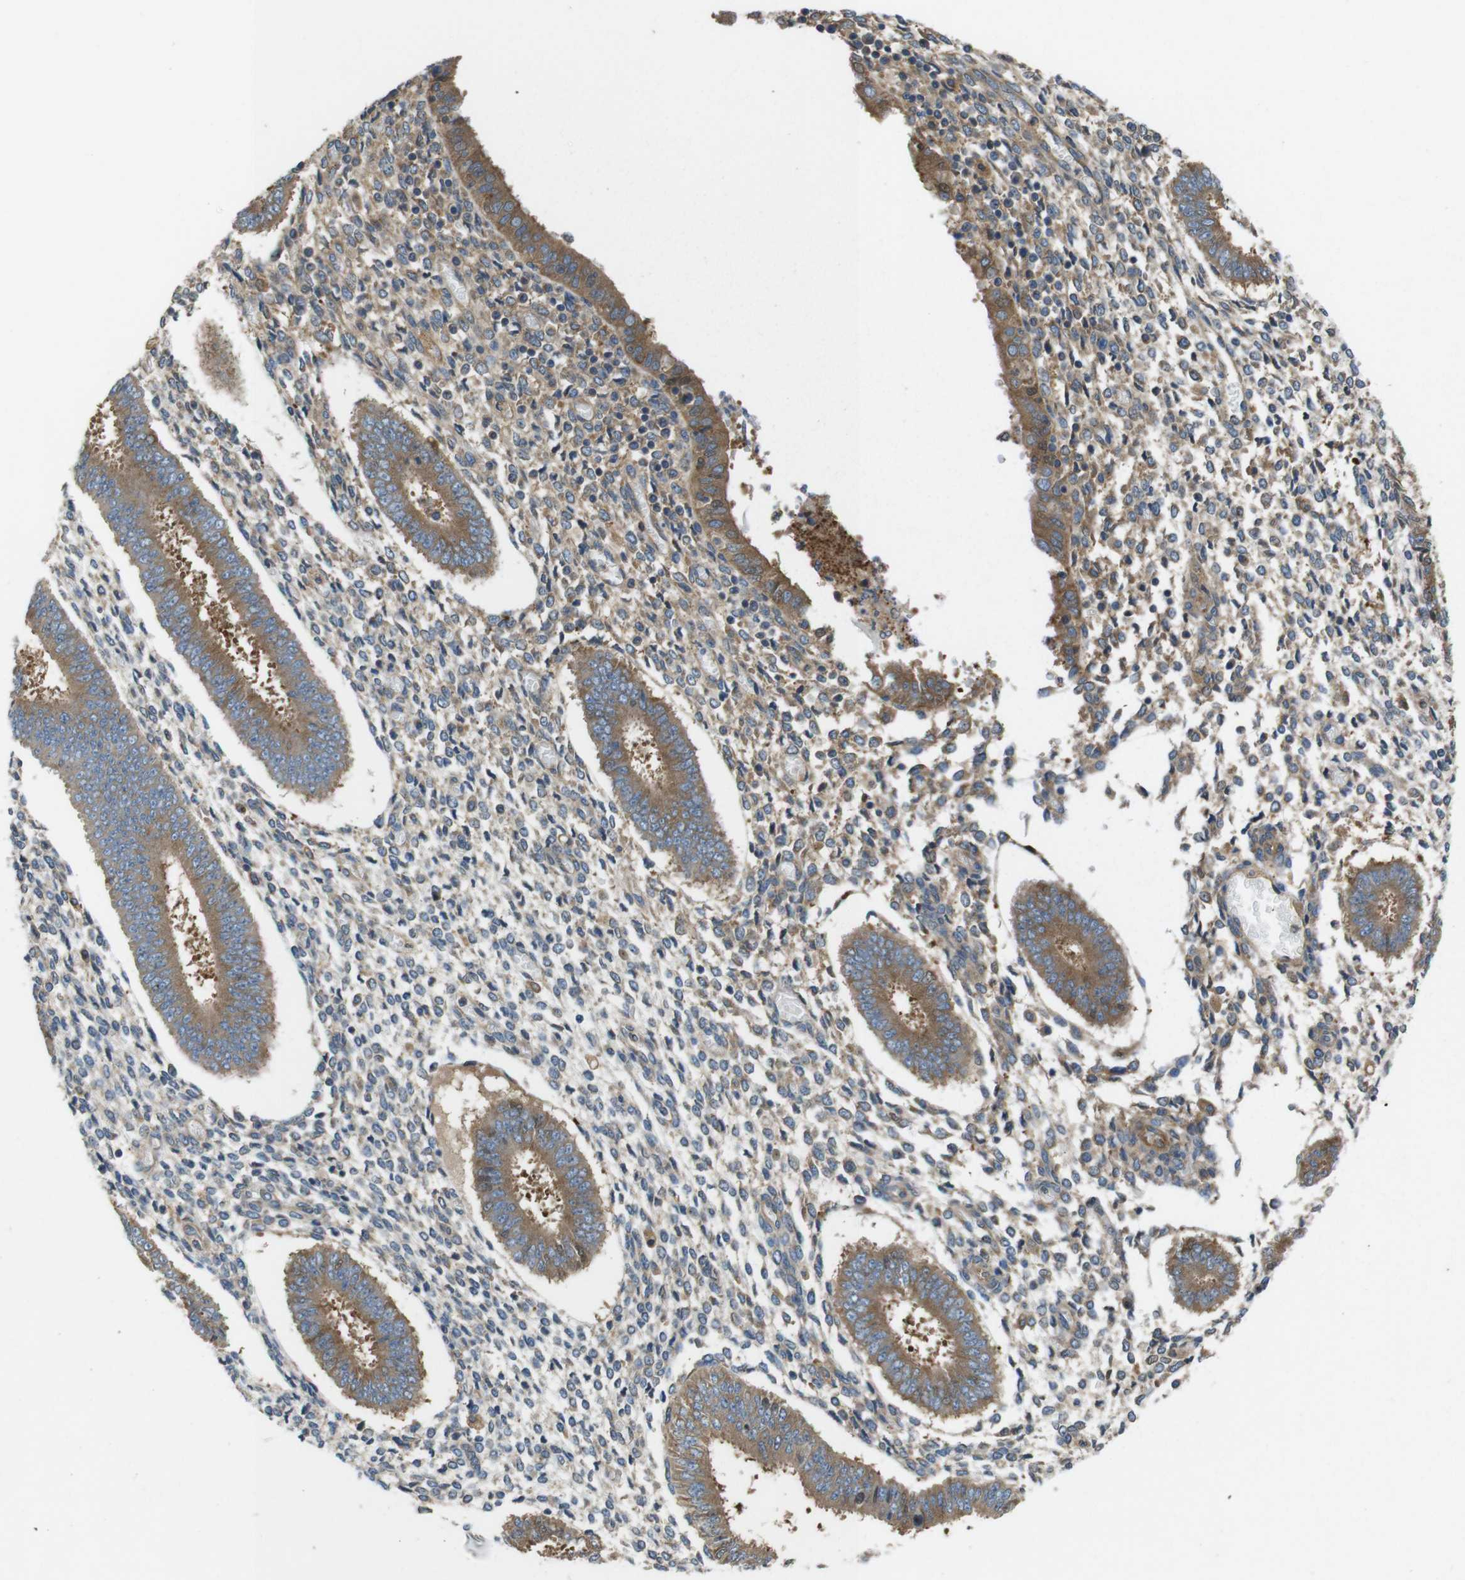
{"staining": {"intensity": "weak", "quantity": "25%-75%", "location": "cytoplasmic/membranous"}, "tissue": "endometrium", "cell_type": "Cells in endometrial stroma", "image_type": "normal", "snomed": [{"axis": "morphology", "description": "Normal tissue, NOS"}, {"axis": "topography", "description": "Endometrium"}], "caption": "Cells in endometrial stroma display low levels of weak cytoplasmic/membranous positivity in approximately 25%-75% of cells in benign endometrium.", "gene": "DCTN1", "patient": {"sex": "female", "age": 35}}